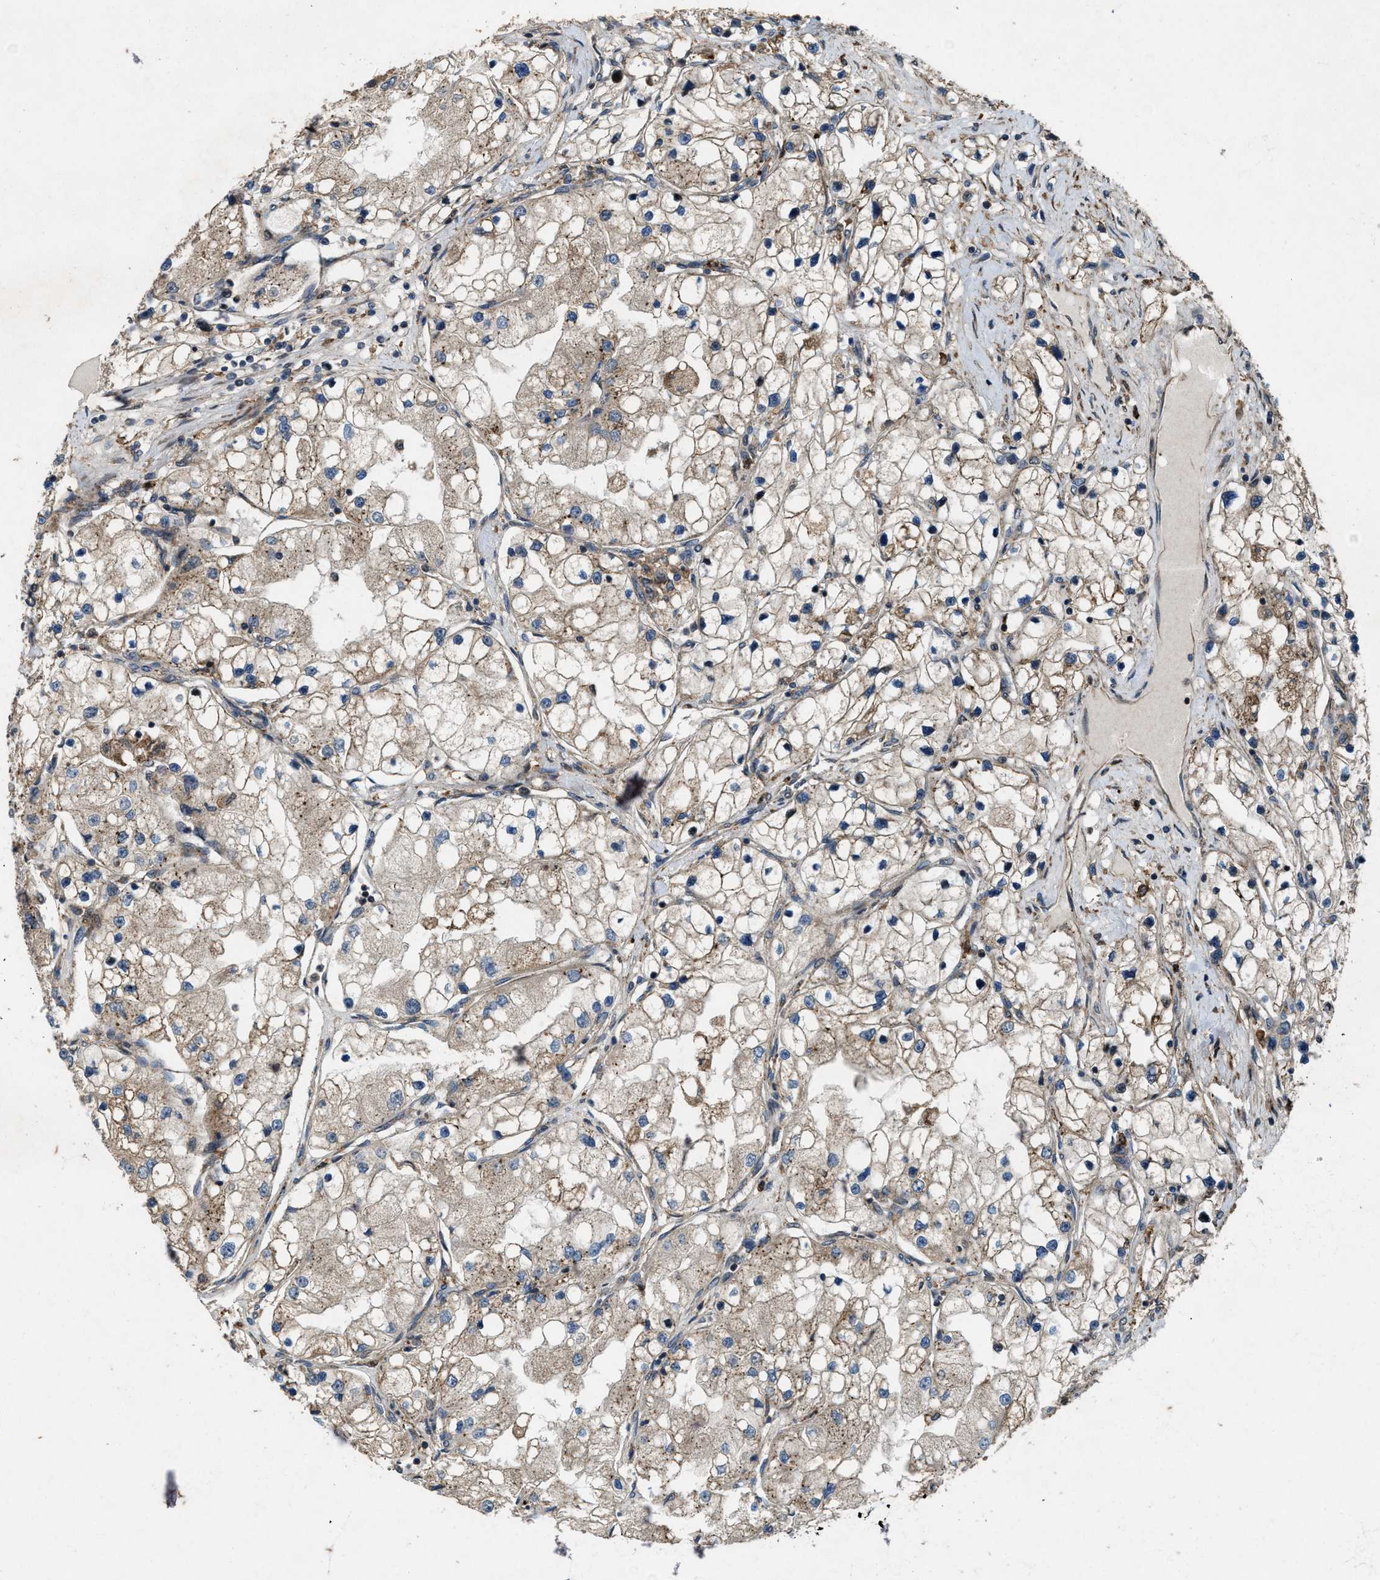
{"staining": {"intensity": "weak", "quantity": ">75%", "location": "cytoplasmic/membranous"}, "tissue": "renal cancer", "cell_type": "Tumor cells", "image_type": "cancer", "snomed": [{"axis": "morphology", "description": "Adenocarcinoma, NOS"}, {"axis": "topography", "description": "Kidney"}], "caption": "Weak cytoplasmic/membranous expression for a protein is present in approximately >75% of tumor cells of renal cancer using IHC.", "gene": "LRRC72", "patient": {"sex": "male", "age": 68}}